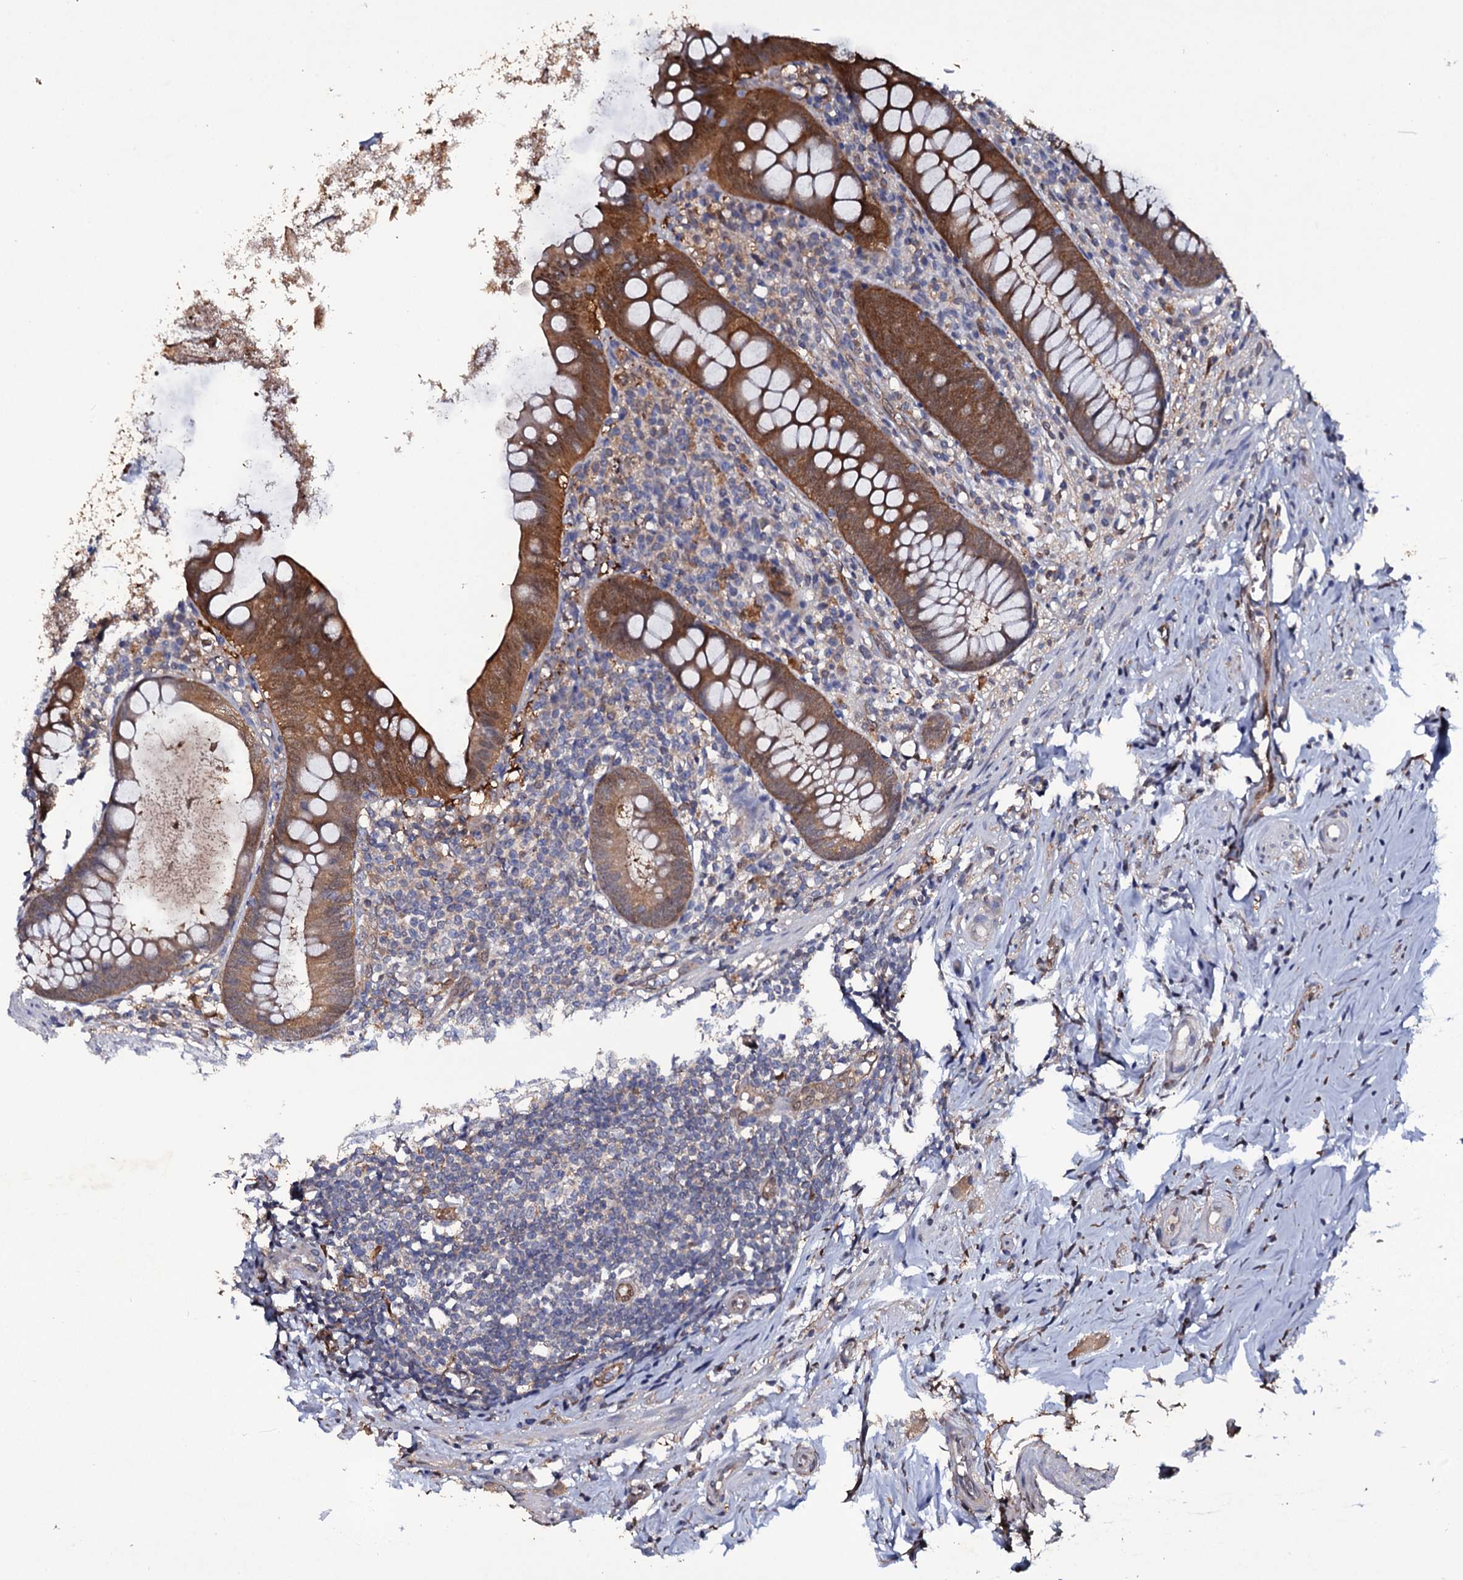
{"staining": {"intensity": "strong", "quantity": ">75%", "location": "cytoplasmic/membranous,nuclear"}, "tissue": "appendix", "cell_type": "Glandular cells", "image_type": "normal", "snomed": [{"axis": "morphology", "description": "Normal tissue, NOS"}, {"axis": "topography", "description": "Appendix"}], "caption": "Normal appendix demonstrates strong cytoplasmic/membranous,nuclear staining in approximately >75% of glandular cells.", "gene": "CRYL1", "patient": {"sex": "female", "age": 51}}